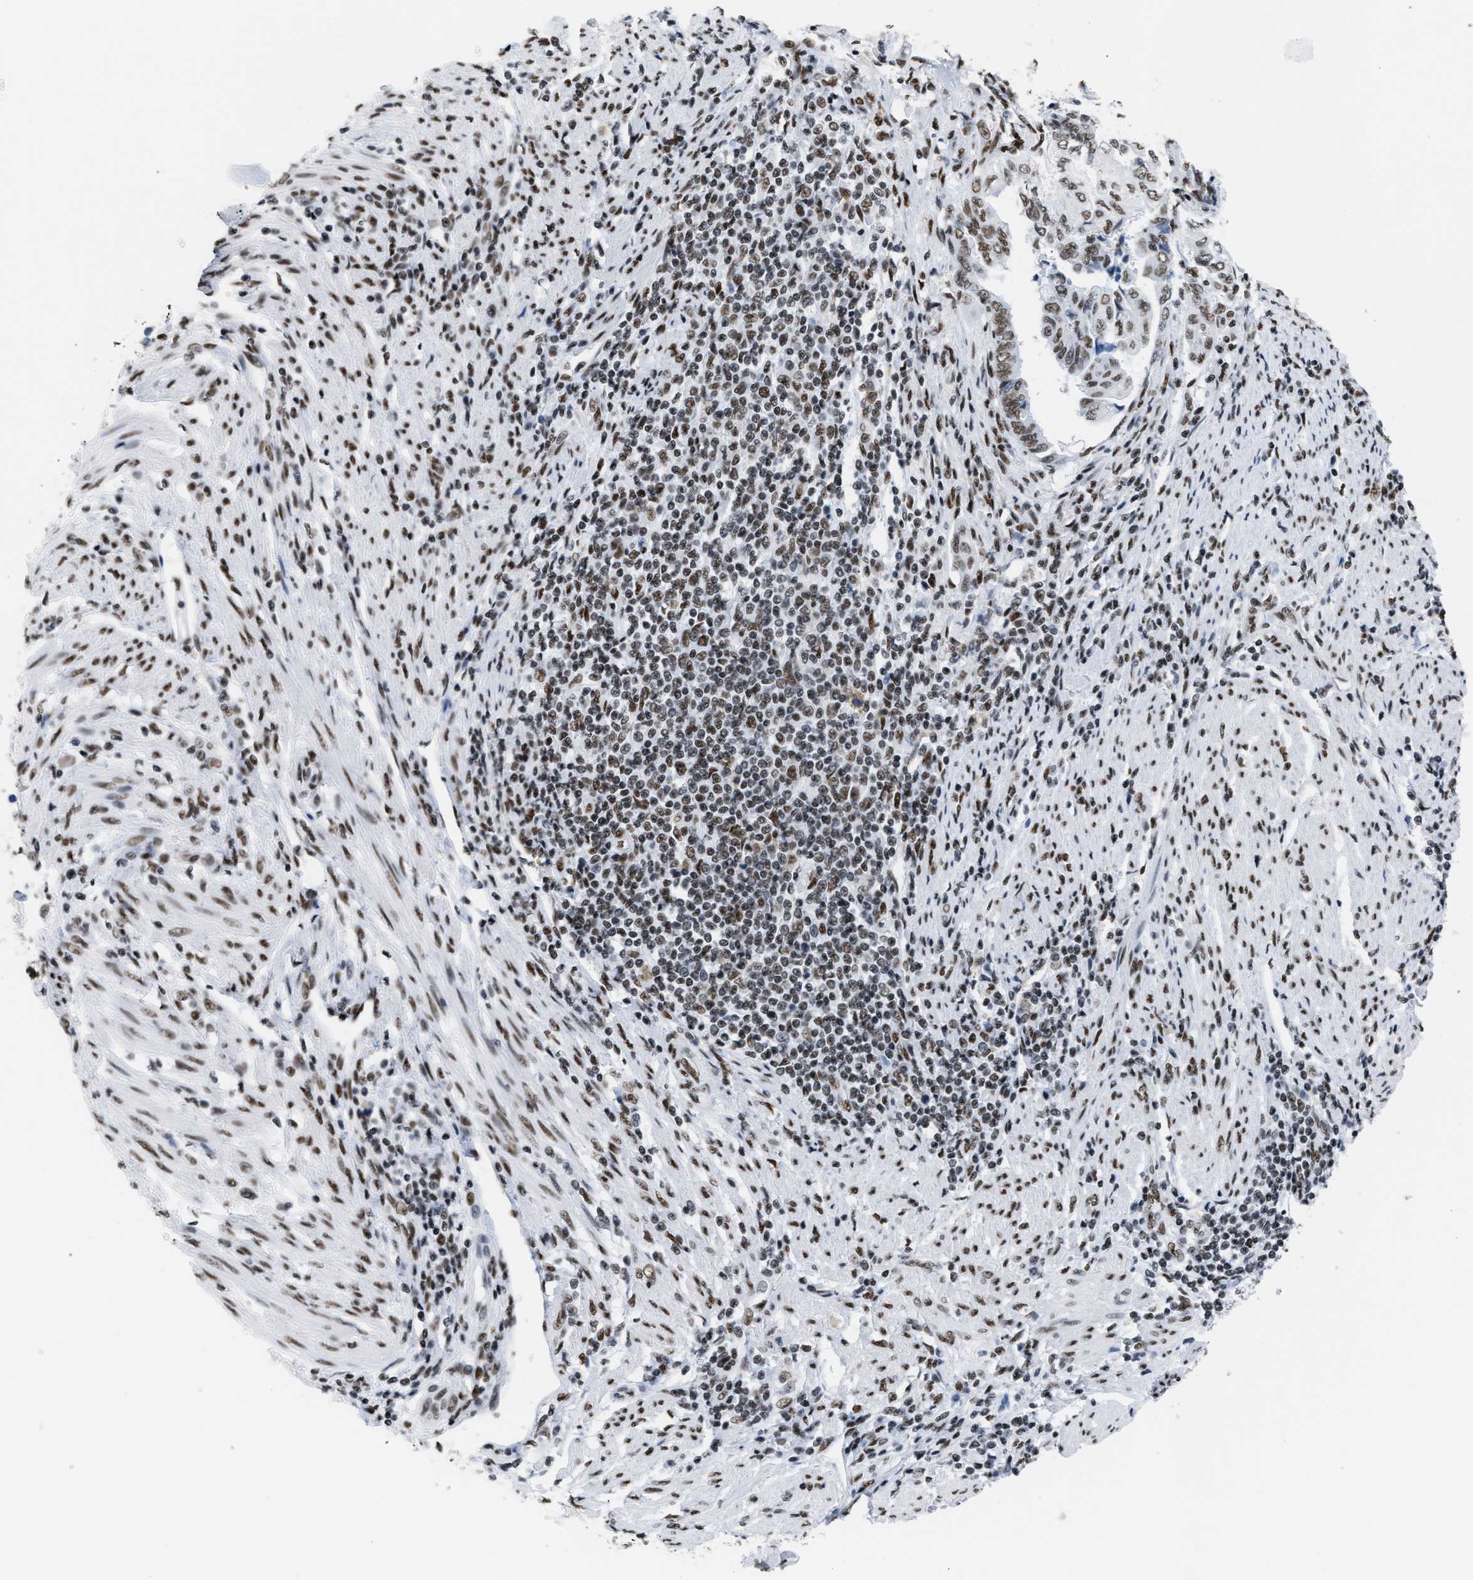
{"staining": {"intensity": "moderate", "quantity": ">75%", "location": "nuclear"}, "tissue": "endometrial cancer", "cell_type": "Tumor cells", "image_type": "cancer", "snomed": [{"axis": "morphology", "description": "Adenocarcinoma, NOS"}, {"axis": "topography", "description": "Uterus"}, {"axis": "topography", "description": "Endometrium"}], "caption": "Endometrial adenocarcinoma tissue reveals moderate nuclear positivity in approximately >75% of tumor cells The protein of interest is shown in brown color, while the nuclei are stained blue.", "gene": "CCAR2", "patient": {"sex": "female", "age": 70}}